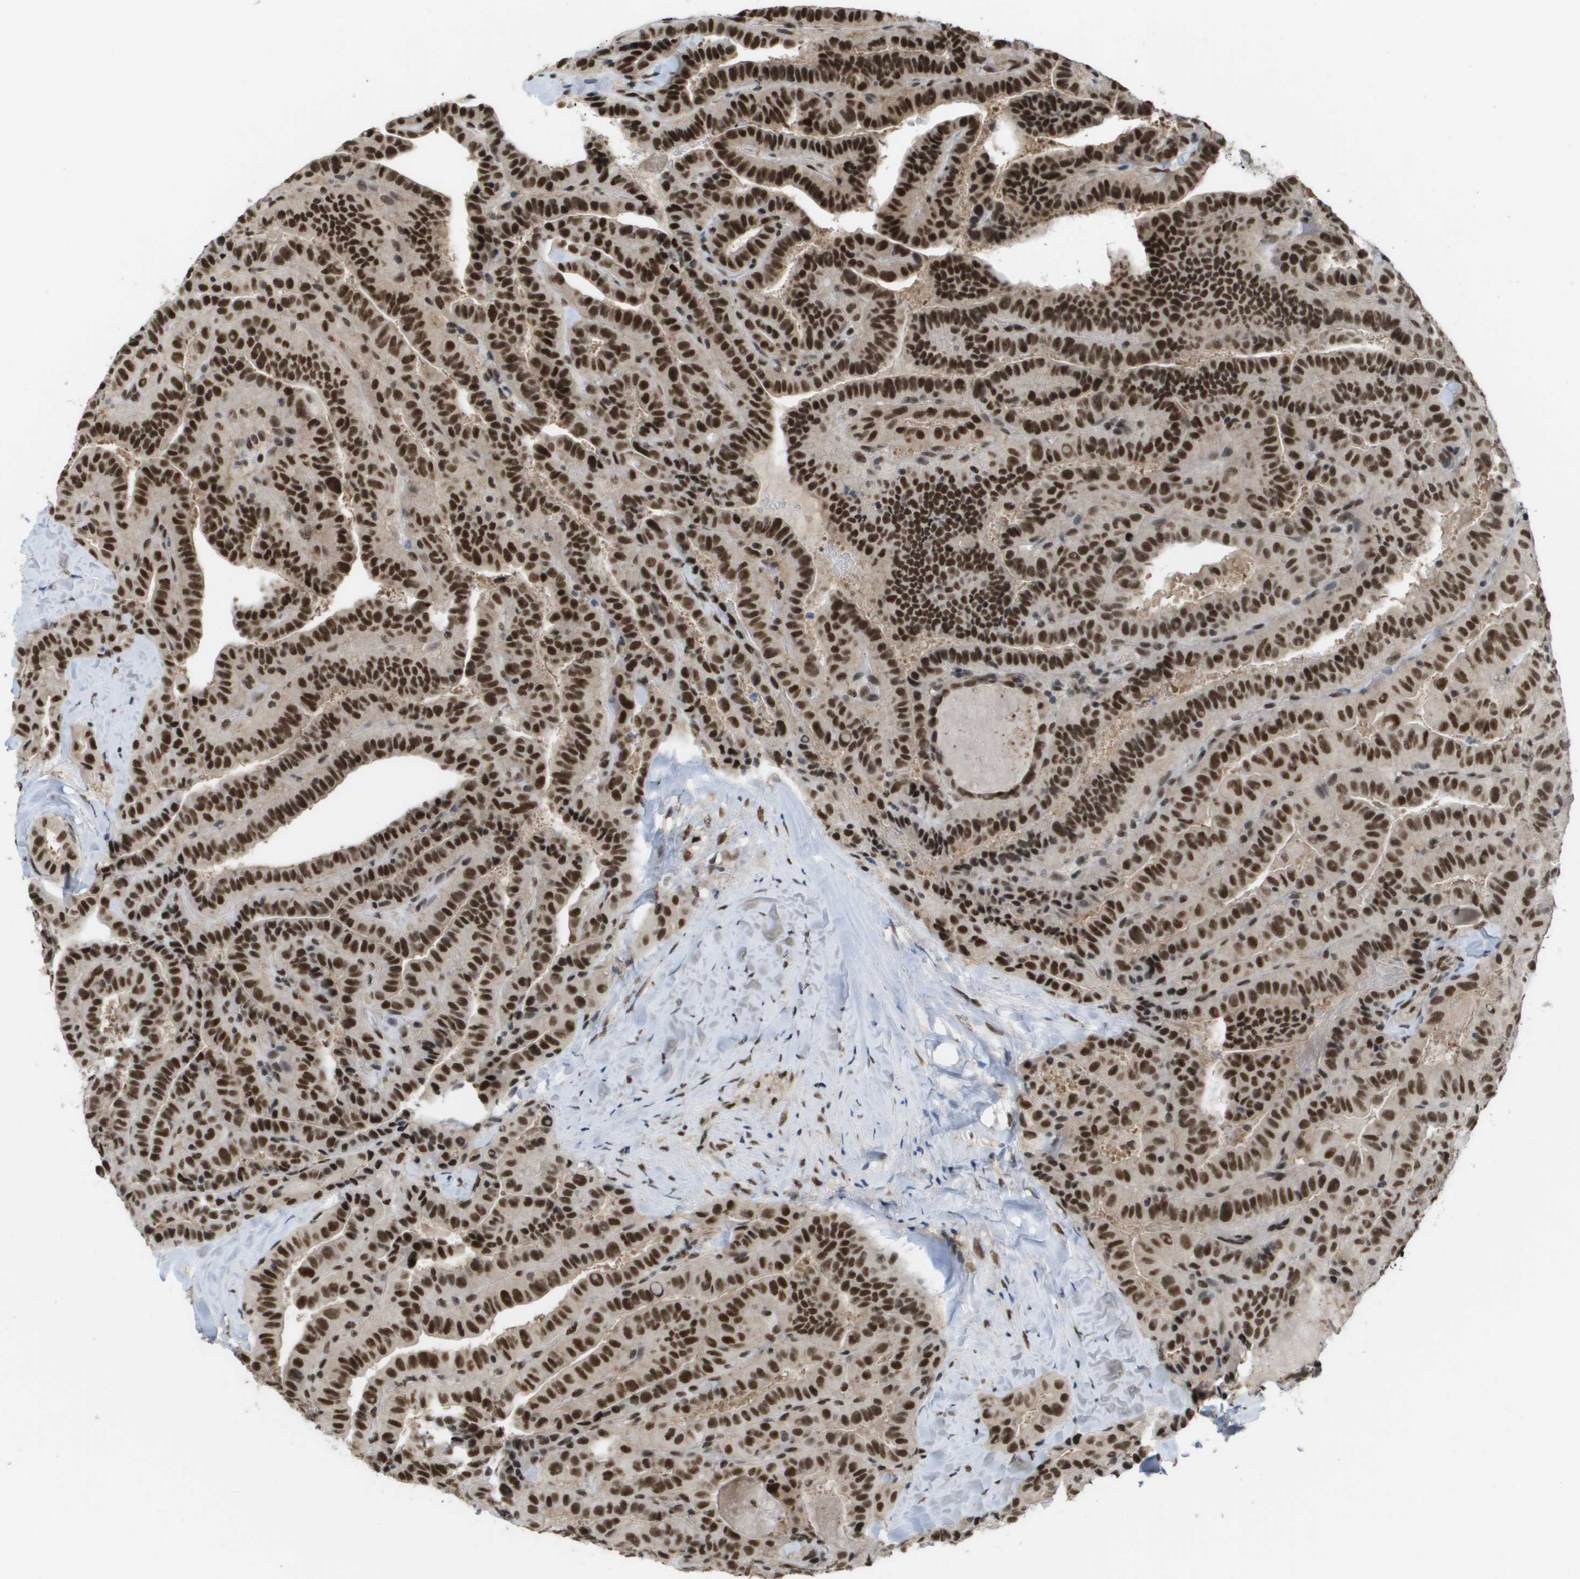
{"staining": {"intensity": "strong", "quantity": ">75%", "location": "nuclear"}, "tissue": "thyroid cancer", "cell_type": "Tumor cells", "image_type": "cancer", "snomed": [{"axis": "morphology", "description": "Papillary adenocarcinoma, NOS"}, {"axis": "topography", "description": "Thyroid gland"}], "caption": "There is high levels of strong nuclear expression in tumor cells of papillary adenocarcinoma (thyroid), as demonstrated by immunohistochemical staining (brown color).", "gene": "CDT1", "patient": {"sex": "male", "age": 77}}